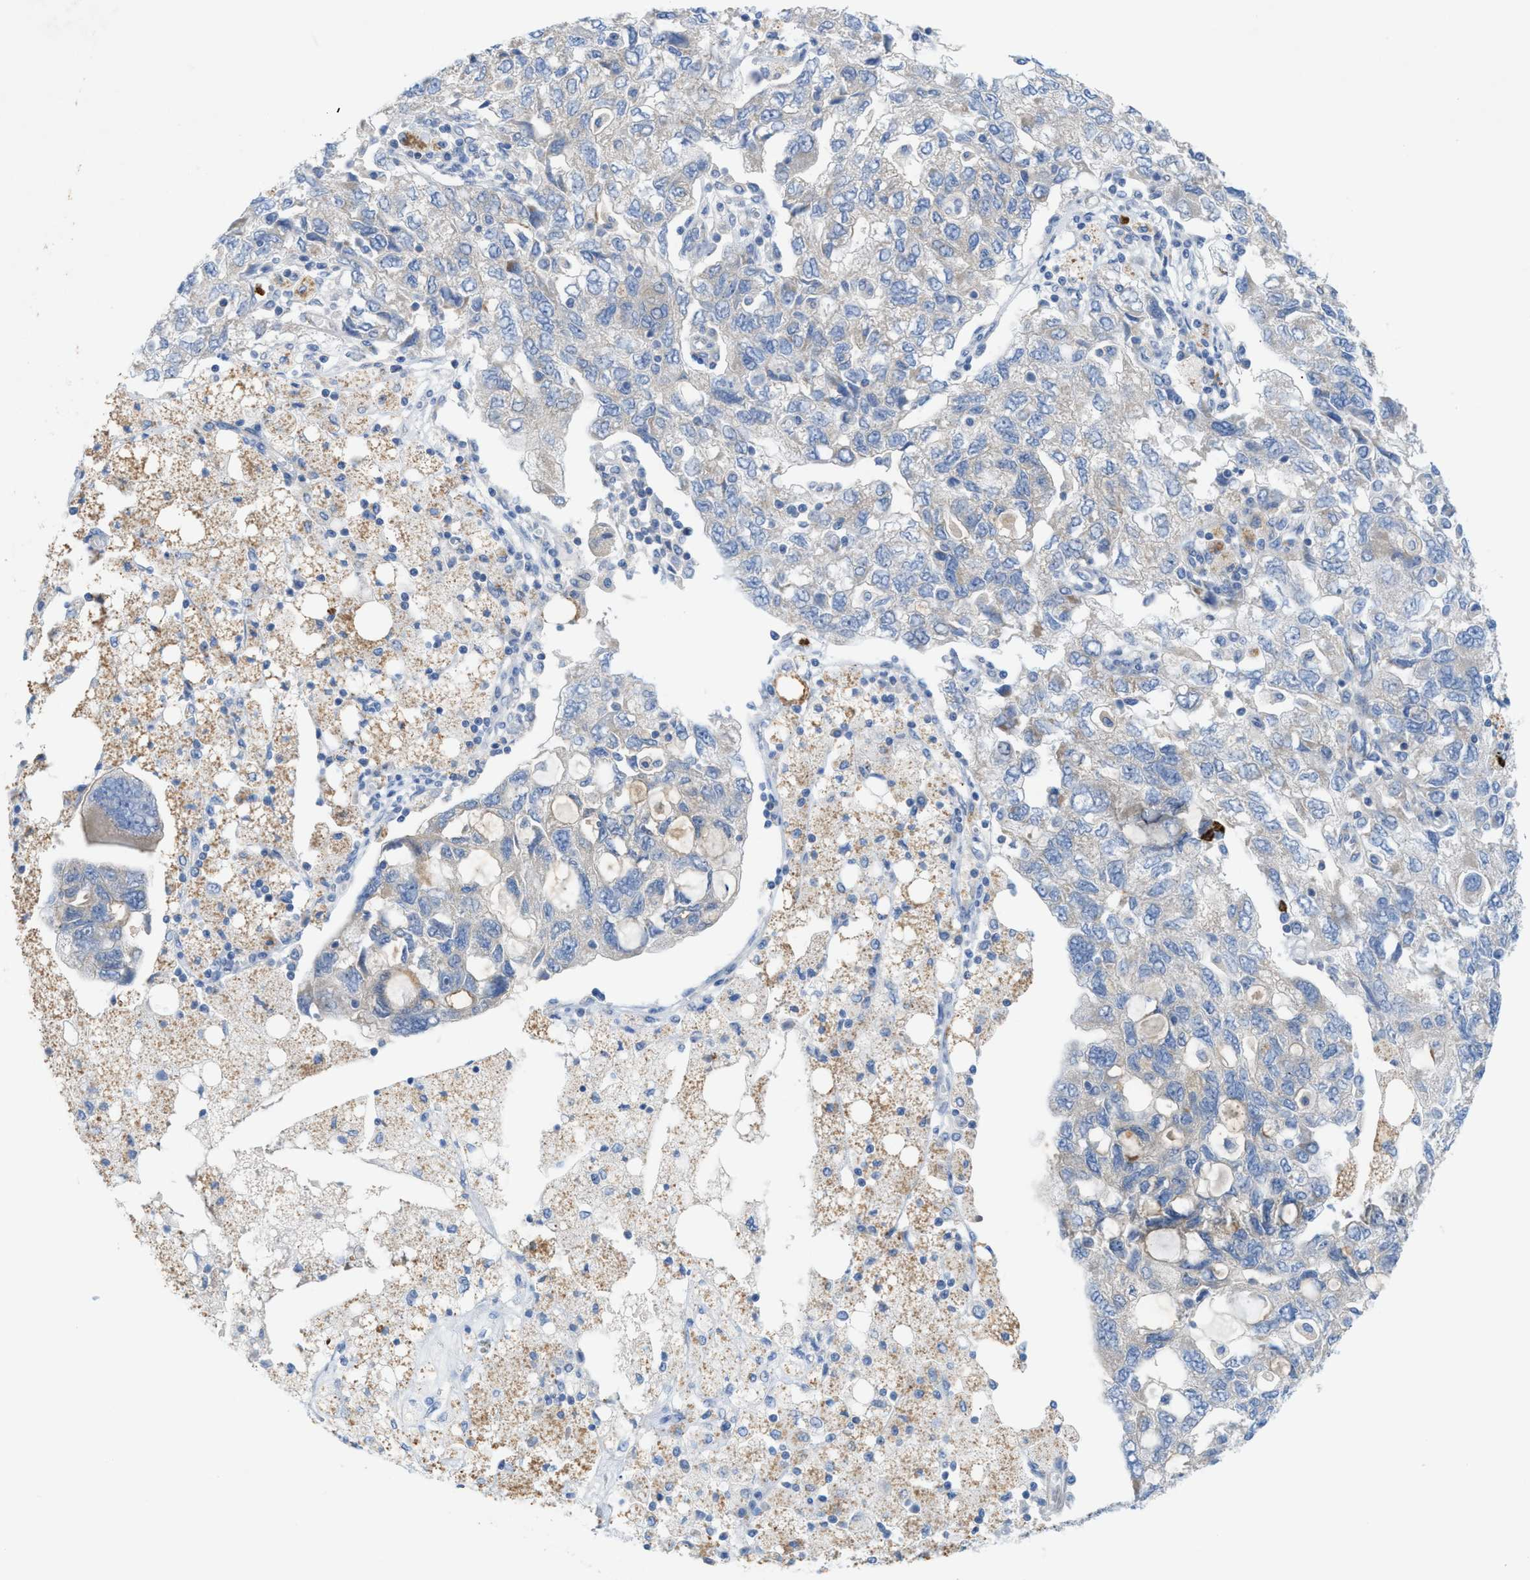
{"staining": {"intensity": "negative", "quantity": "none", "location": "none"}, "tissue": "ovarian cancer", "cell_type": "Tumor cells", "image_type": "cancer", "snomed": [{"axis": "morphology", "description": "Carcinoma, NOS"}, {"axis": "morphology", "description": "Cystadenocarcinoma, serous, NOS"}, {"axis": "topography", "description": "Ovary"}], "caption": "IHC of serous cystadenocarcinoma (ovarian) reveals no staining in tumor cells.", "gene": "CMTM1", "patient": {"sex": "female", "age": 69}}